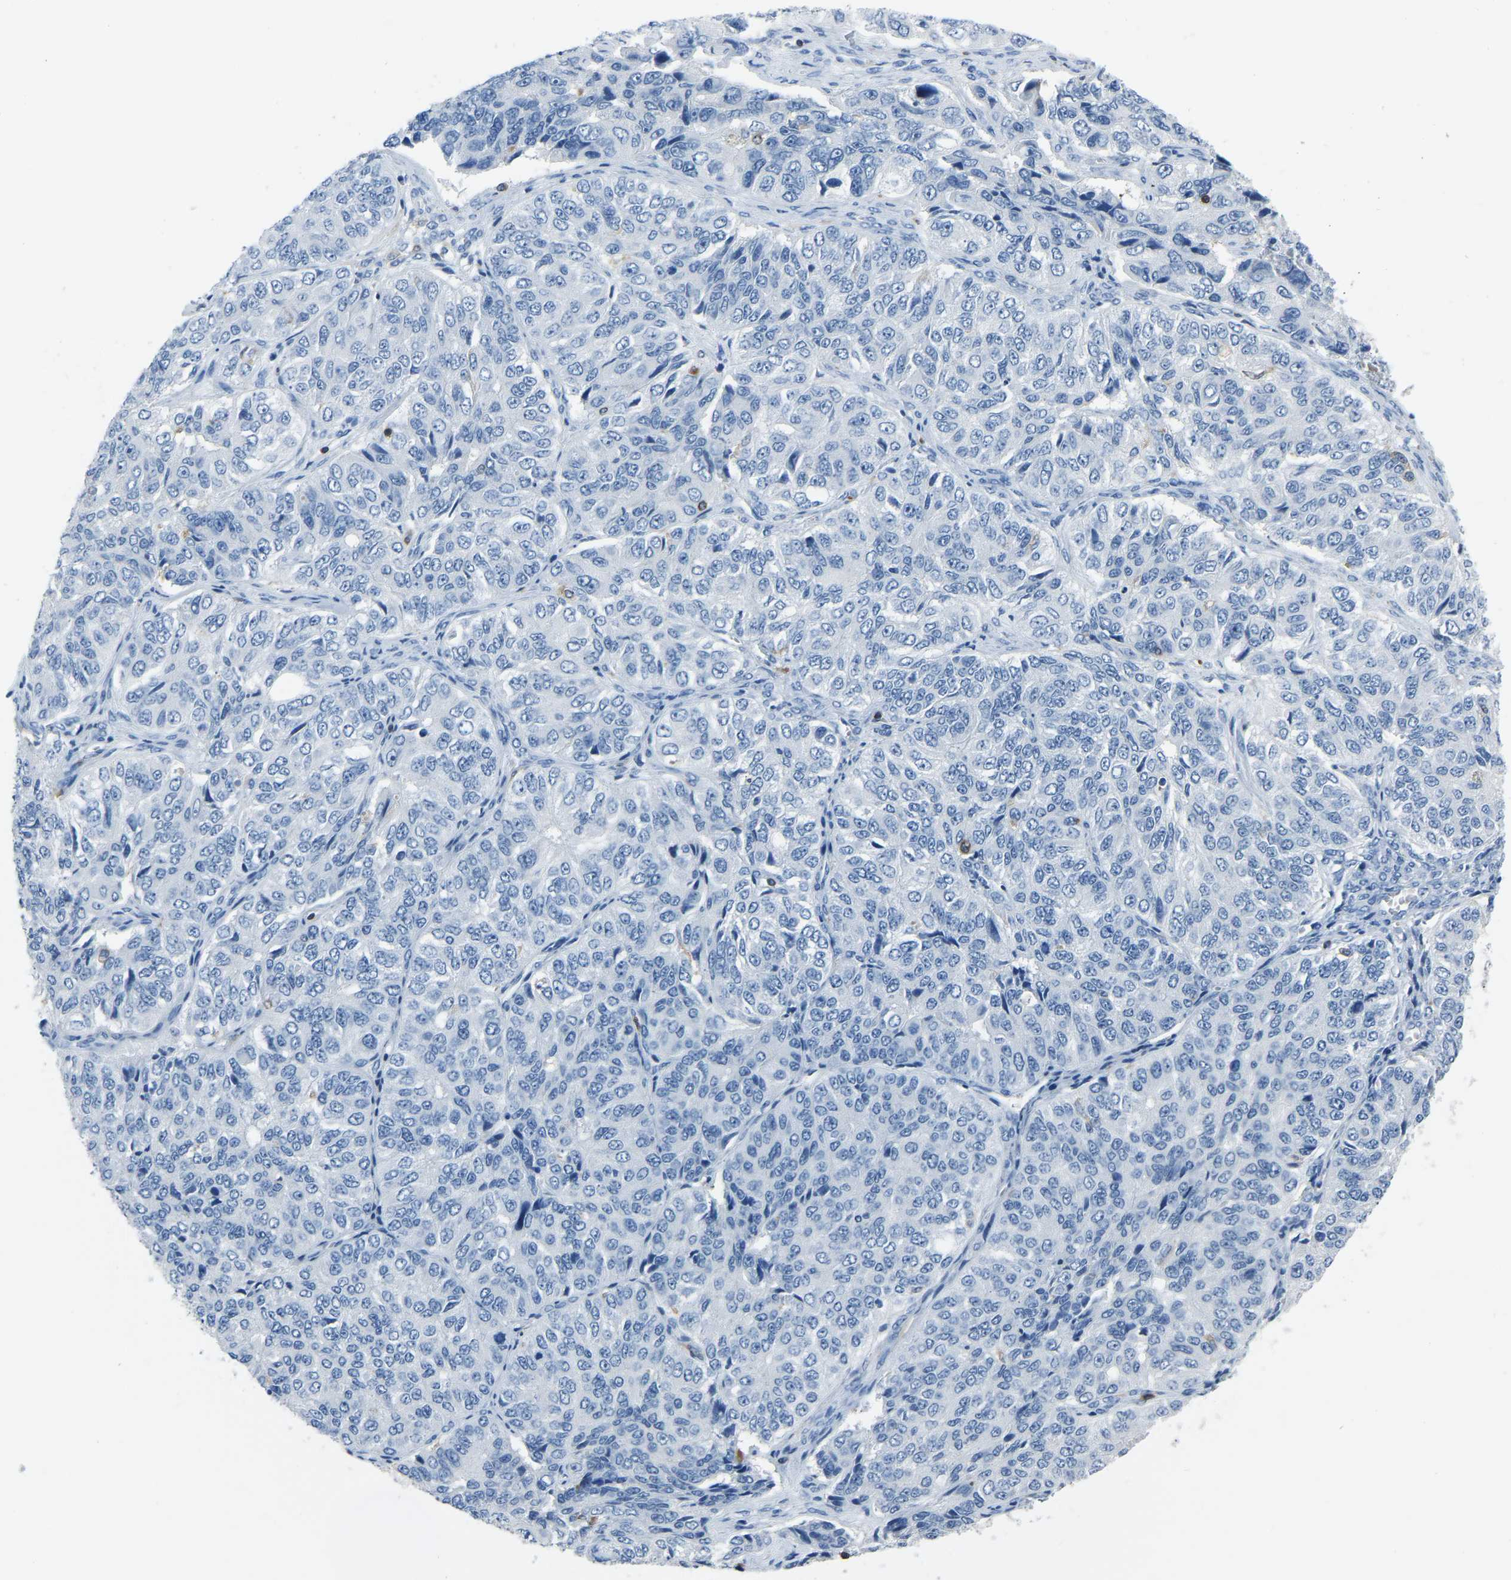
{"staining": {"intensity": "negative", "quantity": "none", "location": "none"}, "tissue": "ovarian cancer", "cell_type": "Tumor cells", "image_type": "cancer", "snomed": [{"axis": "morphology", "description": "Carcinoma, endometroid"}, {"axis": "topography", "description": "Ovary"}], "caption": "A high-resolution photomicrograph shows IHC staining of endometroid carcinoma (ovarian), which shows no significant positivity in tumor cells.", "gene": "ARHGAP45", "patient": {"sex": "female", "age": 51}}